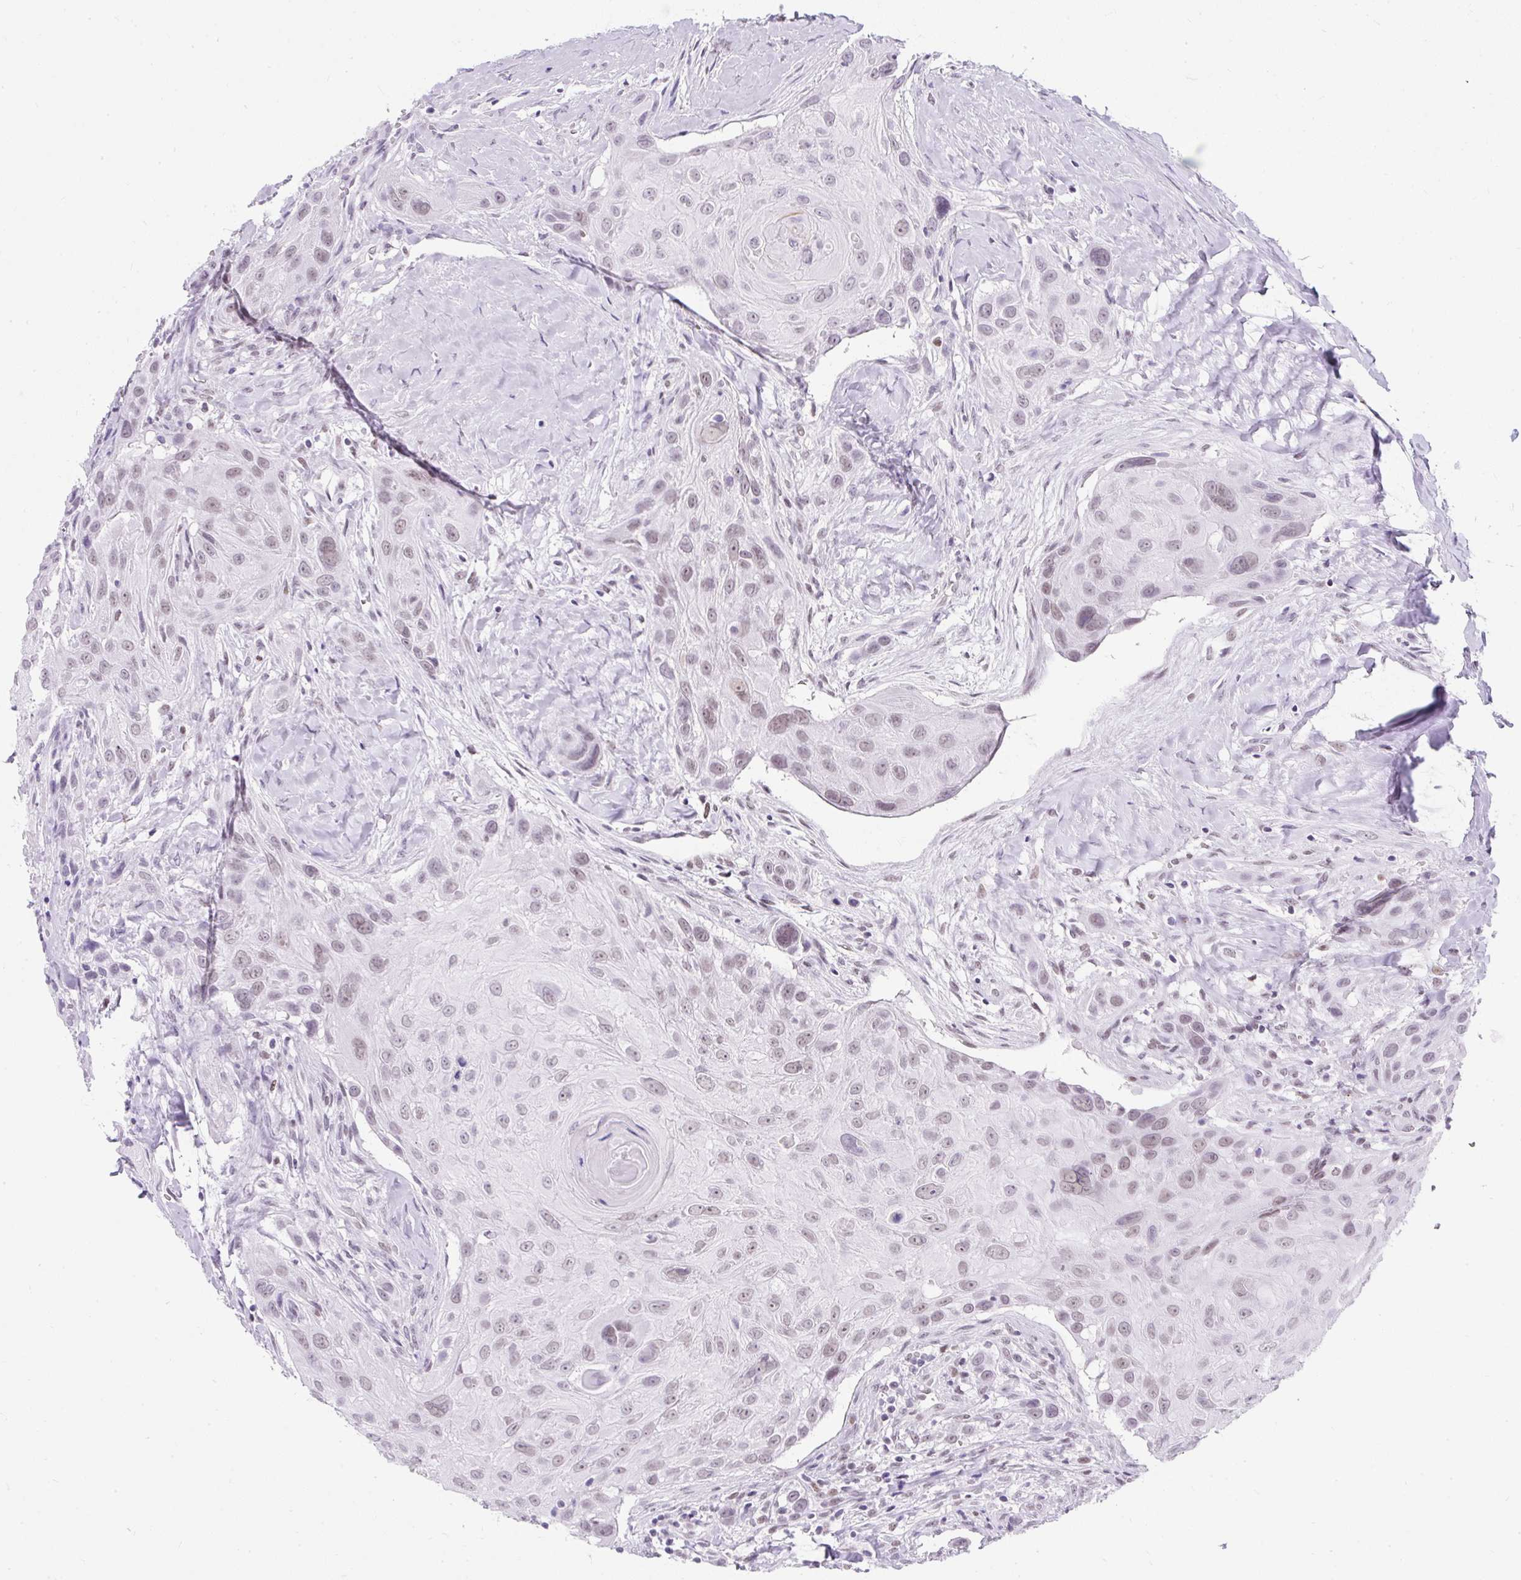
{"staining": {"intensity": "weak", "quantity": "<25%", "location": "nuclear"}, "tissue": "head and neck cancer", "cell_type": "Tumor cells", "image_type": "cancer", "snomed": [{"axis": "morphology", "description": "Squamous cell carcinoma, NOS"}, {"axis": "topography", "description": "Head-Neck"}], "caption": "This is an IHC histopathology image of human head and neck cancer. There is no expression in tumor cells.", "gene": "PLCXD2", "patient": {"sex": "male", "age": 81}}